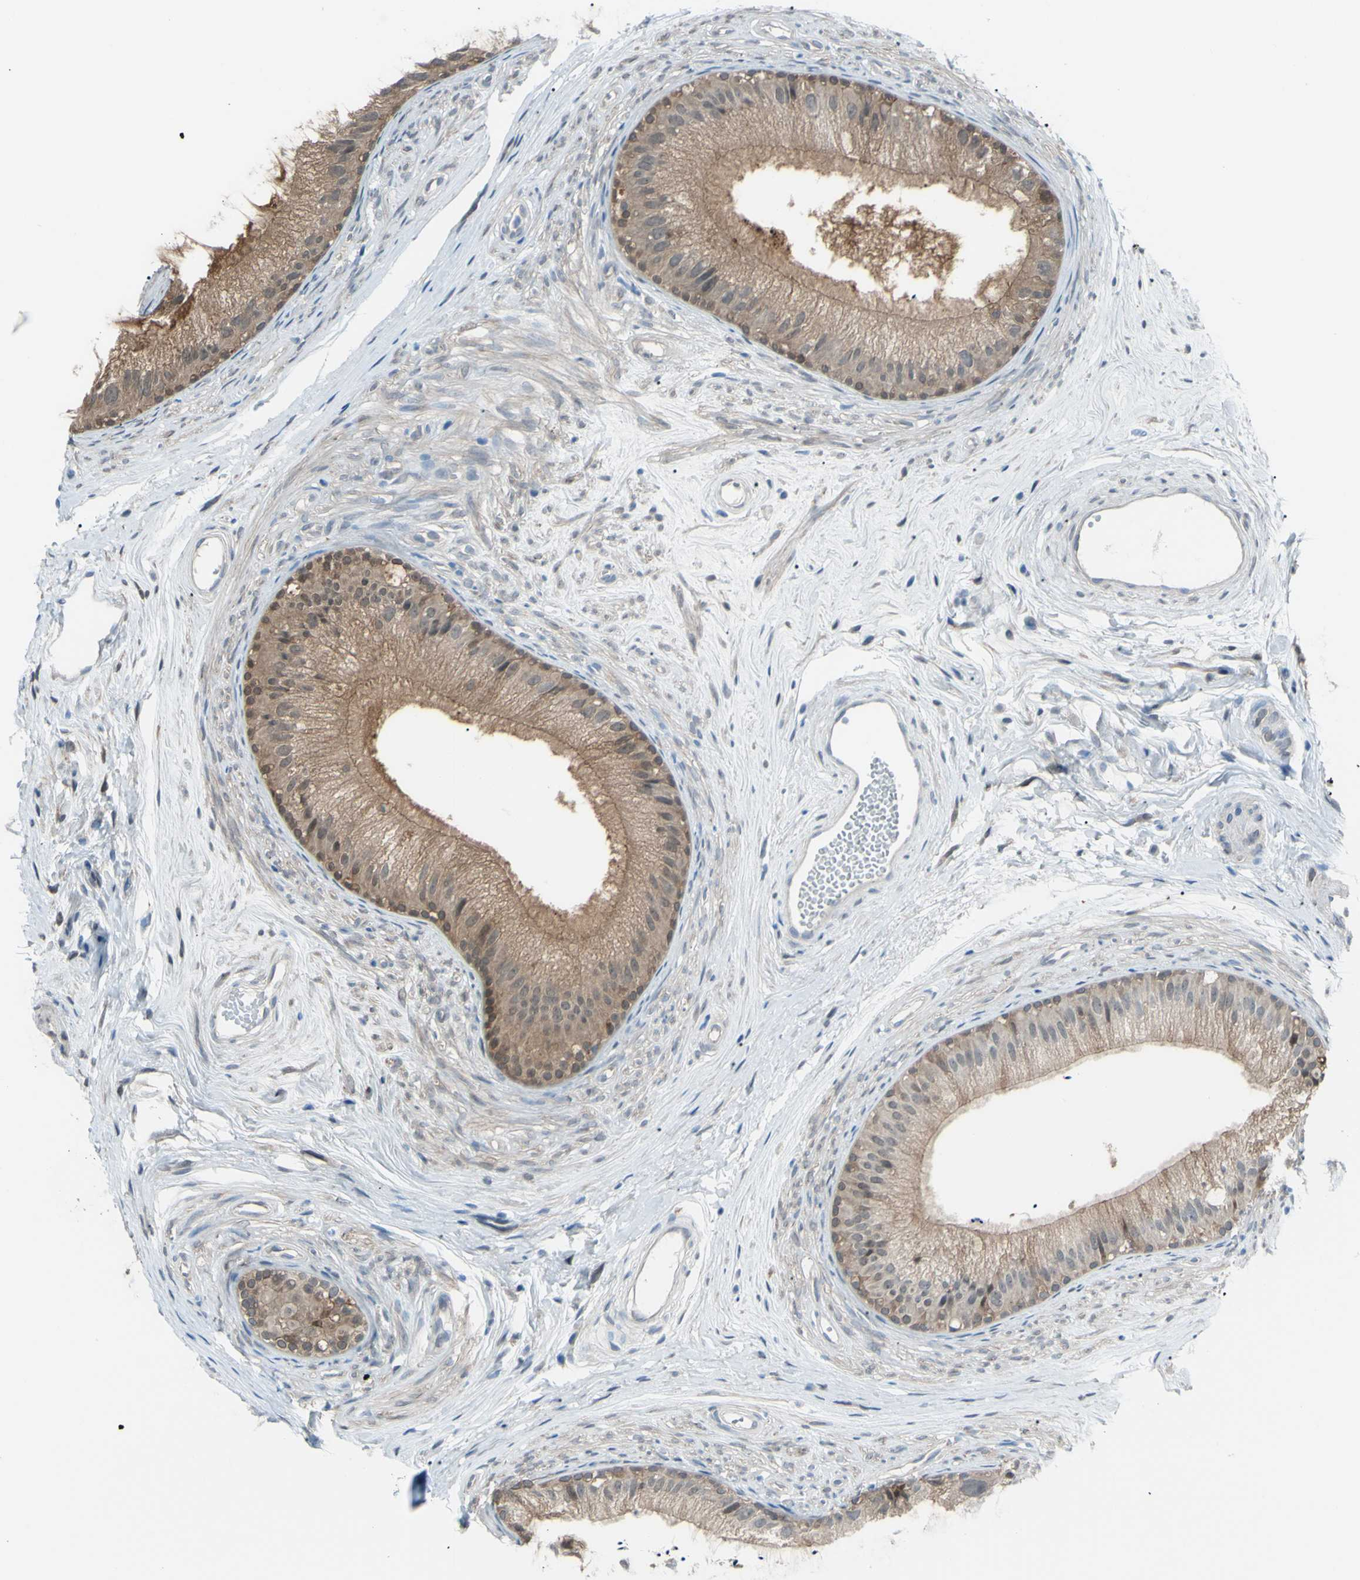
{"staining": {"intensity": "moderate", "quantity": ">75%", "location": "cytoplasmic/membranous"}, "tissue": "epididymis", "cell_type": "Glandular cells", "image_type": "normal", "snomed": [{"axis": "morphology", "description": "Normal tissue, NOS"}, {"axis": "topography", "description": "Epididymis"}], "caption": "Epididymis stained for a protein (brown) reveals moderate cytoplasmic/membranous positive staining in about >75% of glandular cells.", "gene": "YWHAQ", "patient": {"sex": "male", "age": 56}}